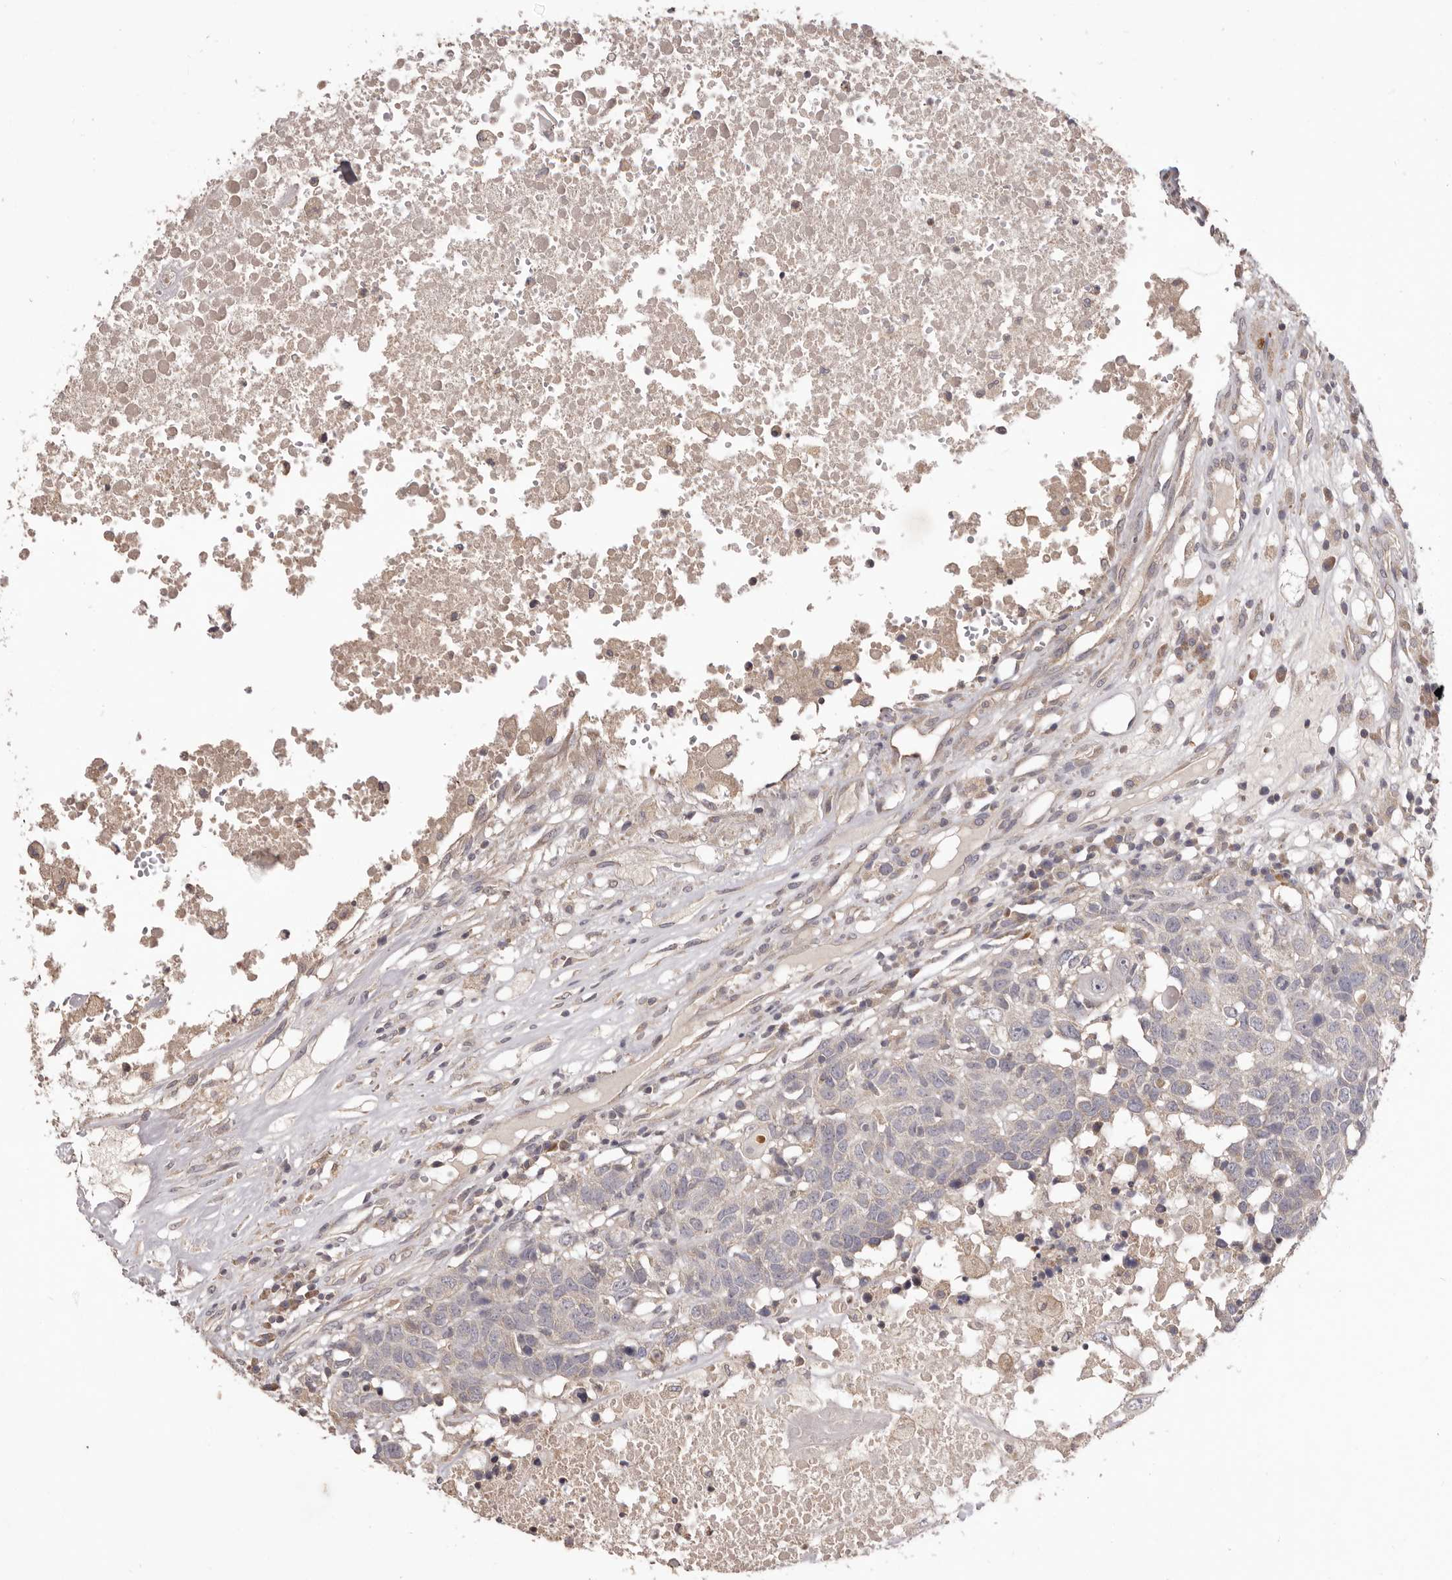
{"staining": {"intensity": "negative", "quantity": "none", "location": "none"}, "tissue": "head and neck cancer", "cell_type": "Tumor cells", "image_type": "cancer", "snomed": [{"axis": "morphology", "description": "Squamous cell carcinoma, NOS"}, {"axis": "topography", "description": "Head-Neck"}], "caption": "There is no significant expression in tumor cells of head and neck cancer (squamous cell carcinoma).", "gene": "HRH1", "patient": {"sex": "male", "age": 66}}